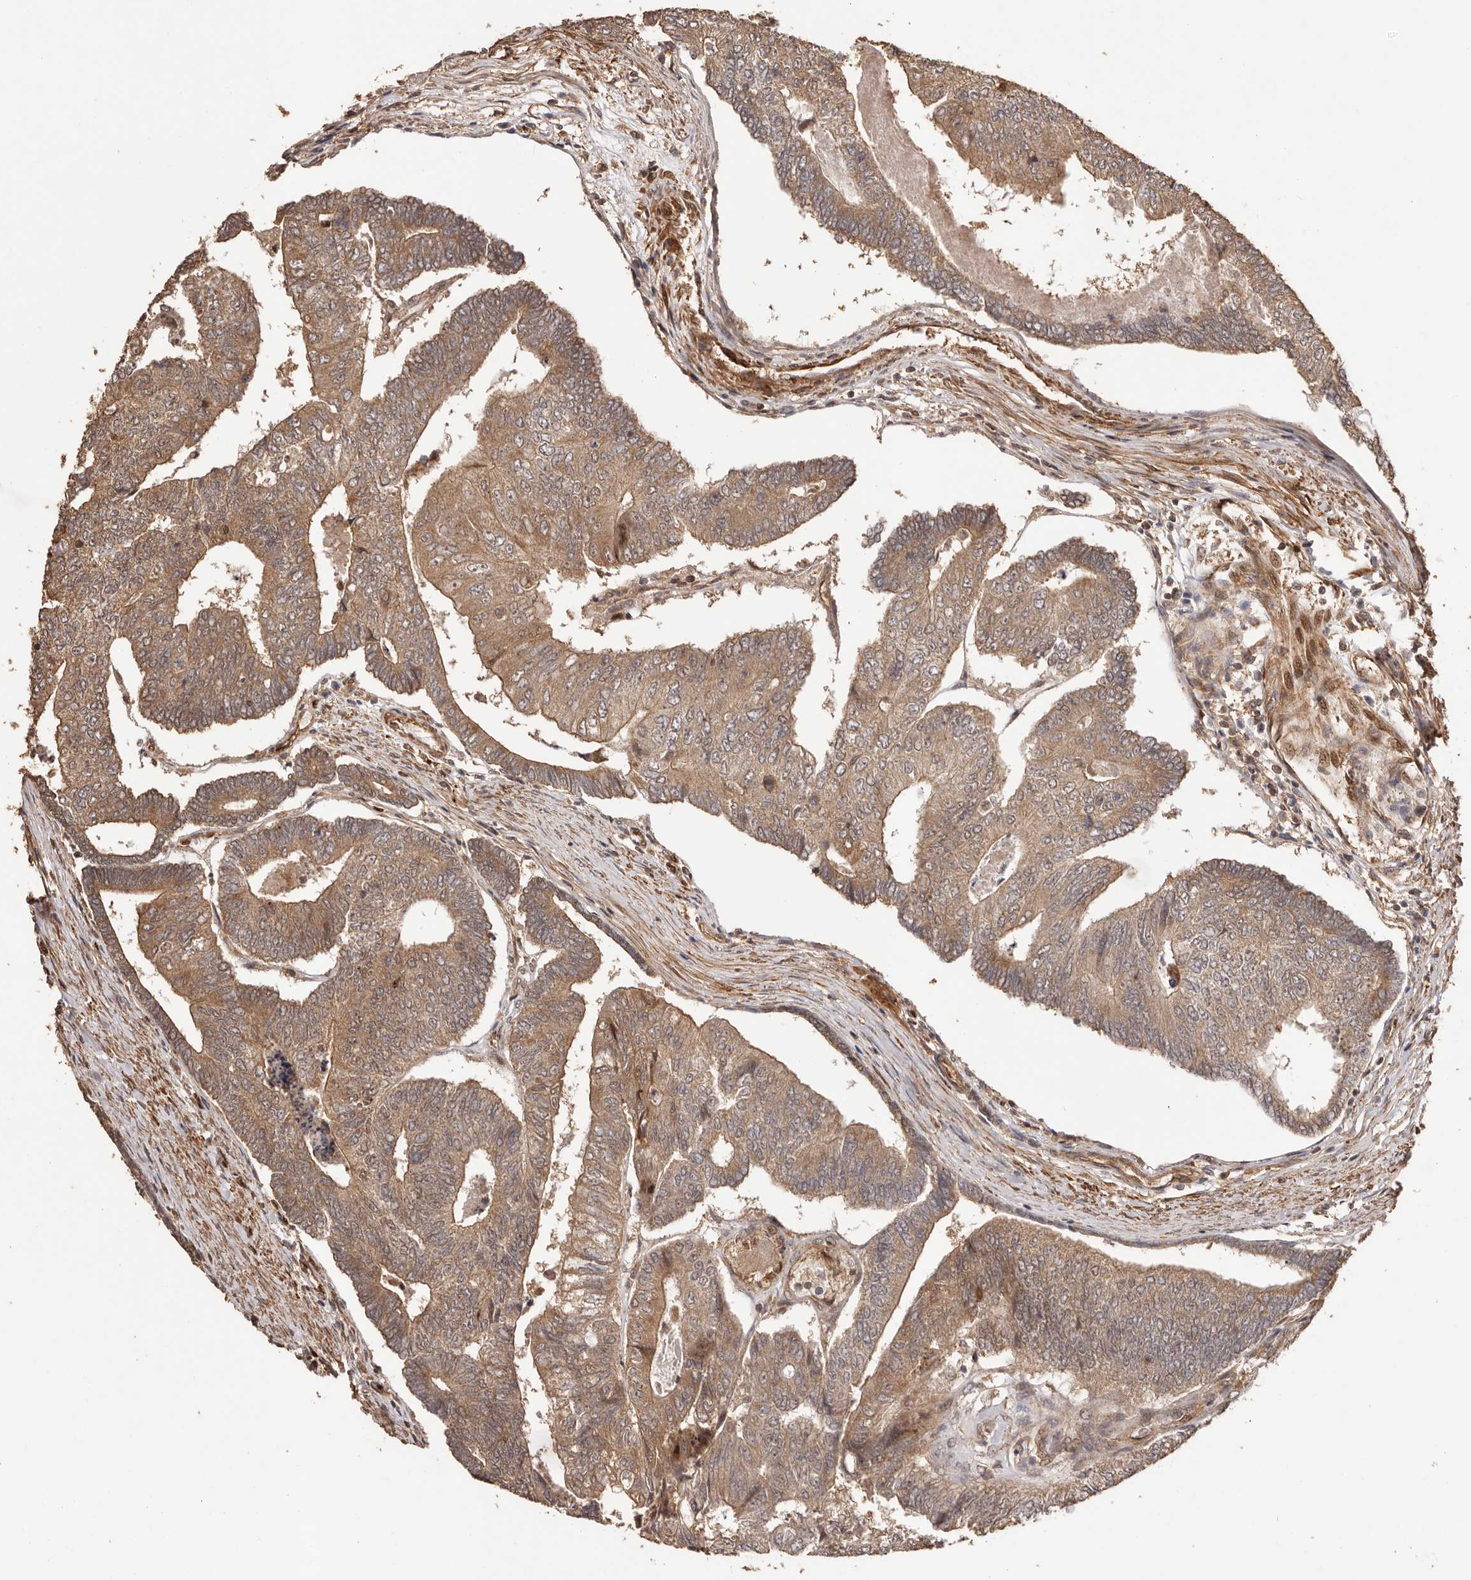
{"staining": {"intensity": "moderate", "quantity": ">75%", "location": "cytoplasmic/membranous"}, "tissue": "colorectal cancer", "cell_type": "Tumor cells", "image_type": "cancer", "snomed": [{"axis": "morphology", "description": "Adenocarcinoma, NOS"}, {"axis": "topography", "description": "Colon"}], "caption": "Colorectal adenocarcinoma tissue shows moderate cytoplasmic/membranous expression in approximately >75% of tumor cells, visualized by immunohistochemistry.", "gene": "UBR2", "patient": {"sex": "female", "age": 67}}